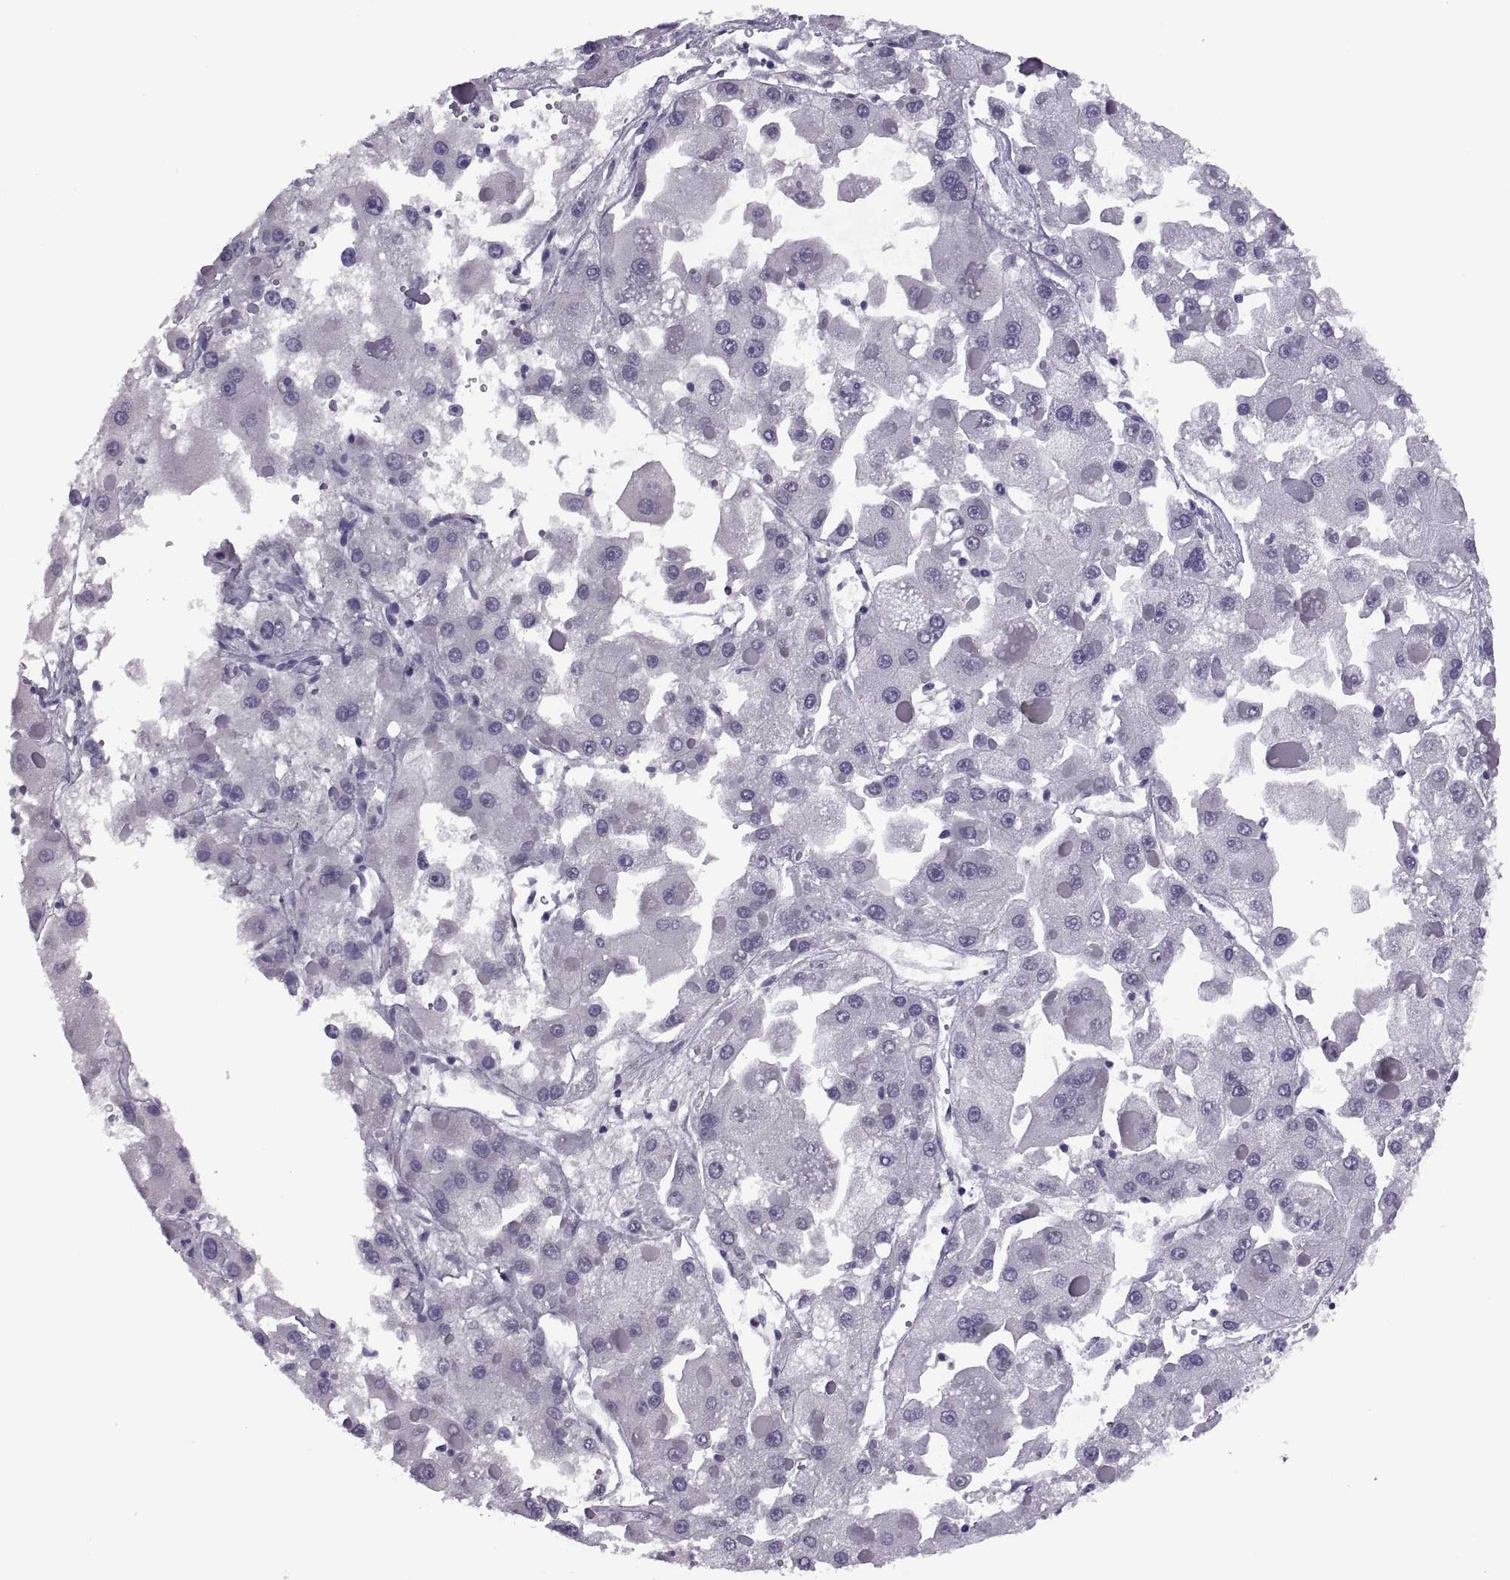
{"staining": {"intensity": "negative", "quantity": "none", "location": "none"}, "tissue": "liver cancer", "cell_type": "Tumor cells", "image_type": "cancer", "snomed": [{"axis": "morphology", "description": "Carcinoma, Hepatocellular, NOS"}, {"axis": "topography", "description": "Liver"}], "caption": "Micrograph shows no protein staining in tumor cells of liver hepatocellular carcinoma tissue.", "gene": "SYNGR4", "patient": {"sex": "female", "age": 73}}